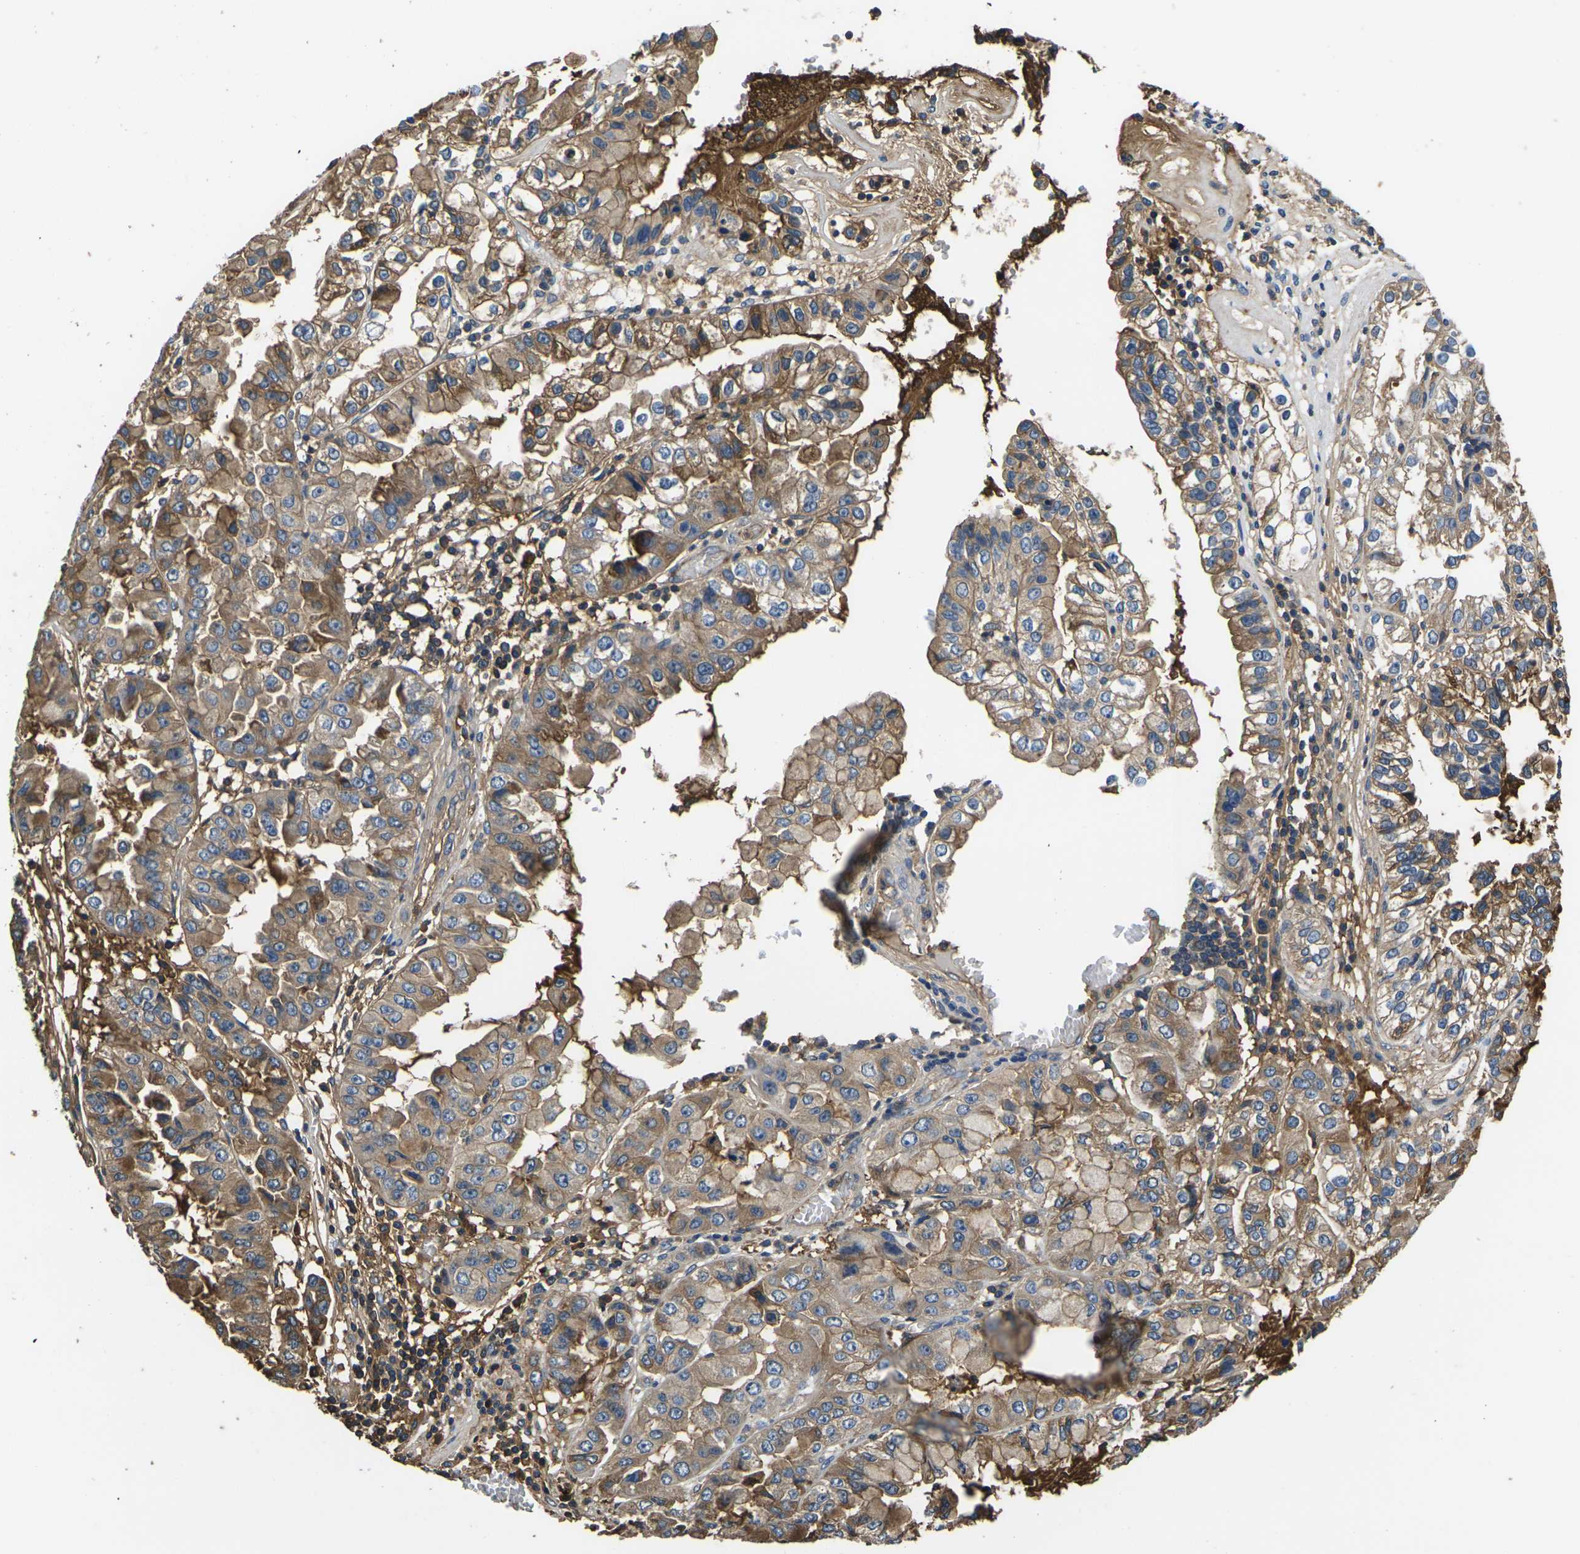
{"staining": {"intensity": "moderate", "quantity": ">75%", "location": "cytoplasmic/membranous"}, "tissue": "liver cancer", "cell_type": "Tumor cells", "image_type": "cancer", "snomed": [{"axis": "morphology", "description": "Cholangiocarcinoma"}, {"axis": "topography", "description": "Liver"}], "caption": "Human liver cancer (cholangiocarcinoma) stained with a protein marker displays moderate staining in tumor cells.", "gene": "HSPG2", "patient": {"sex": "female", "age": 79}}